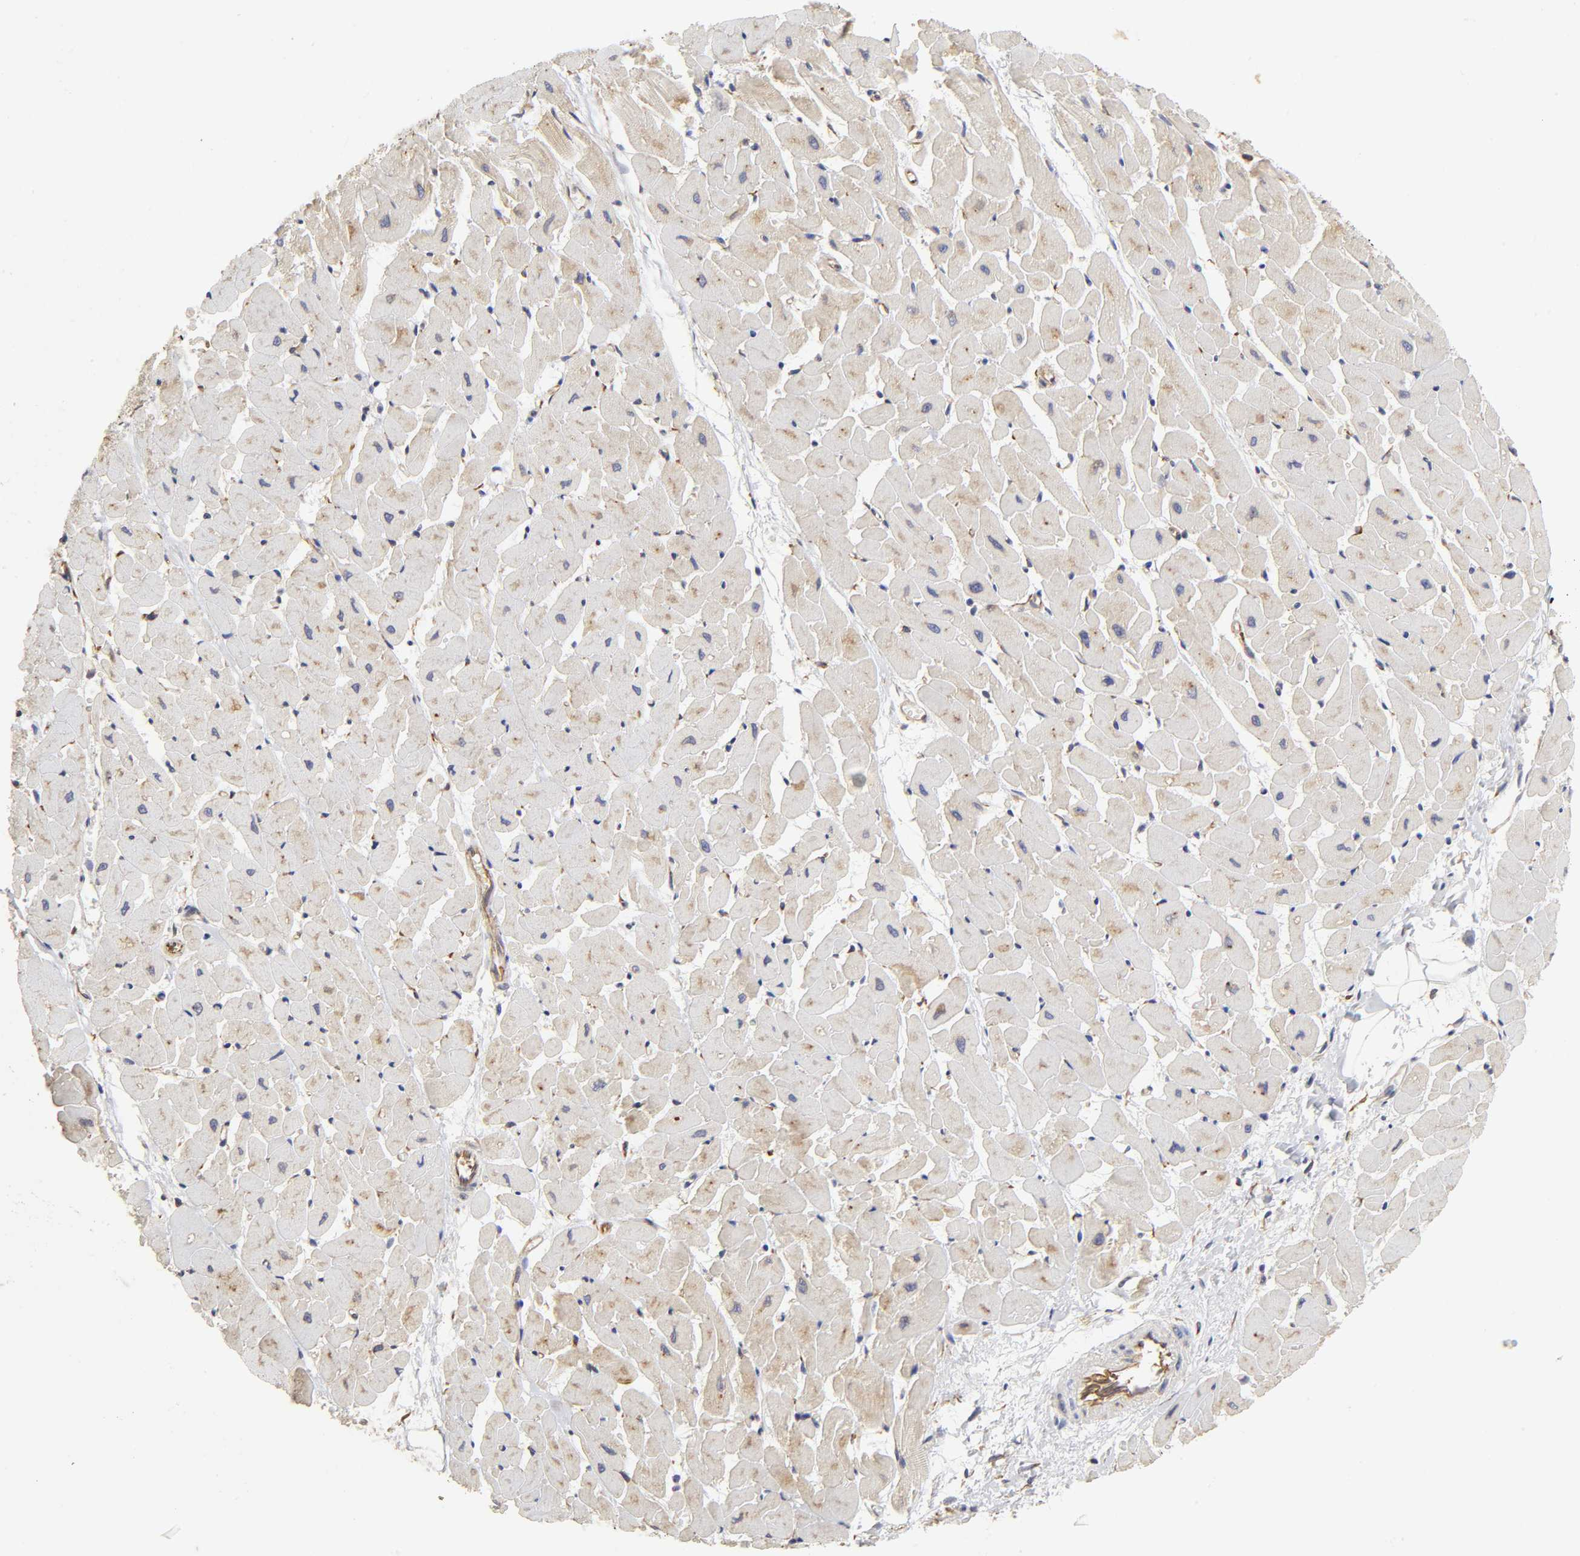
{"staining": {"intensity": "moderate", "quantity": "25%-75%", "location": "cytoplasmic/membranous"}, "tissue": "heart muscle", "cell_type": "Cardiomyocytes", "image_type": "normal", "snomed": [{"axis": "morphology", "description": "Normal tissue, NOS"}, {"axis": "topography", "description": "Heart"}], "caption": "Protein analysis of benign heart muscle shows moderate cytoplasmic/membranous staining in approximately 25%-75% of cardiomyocytes. (Stains: DAB (3,3'-diaminobenzidine) in brown, nuclei in blue, Microscopy: brightfield microscopy at high magnification).", "gene": "RPL14", "patient": {"sex": "female", "age": 19}}